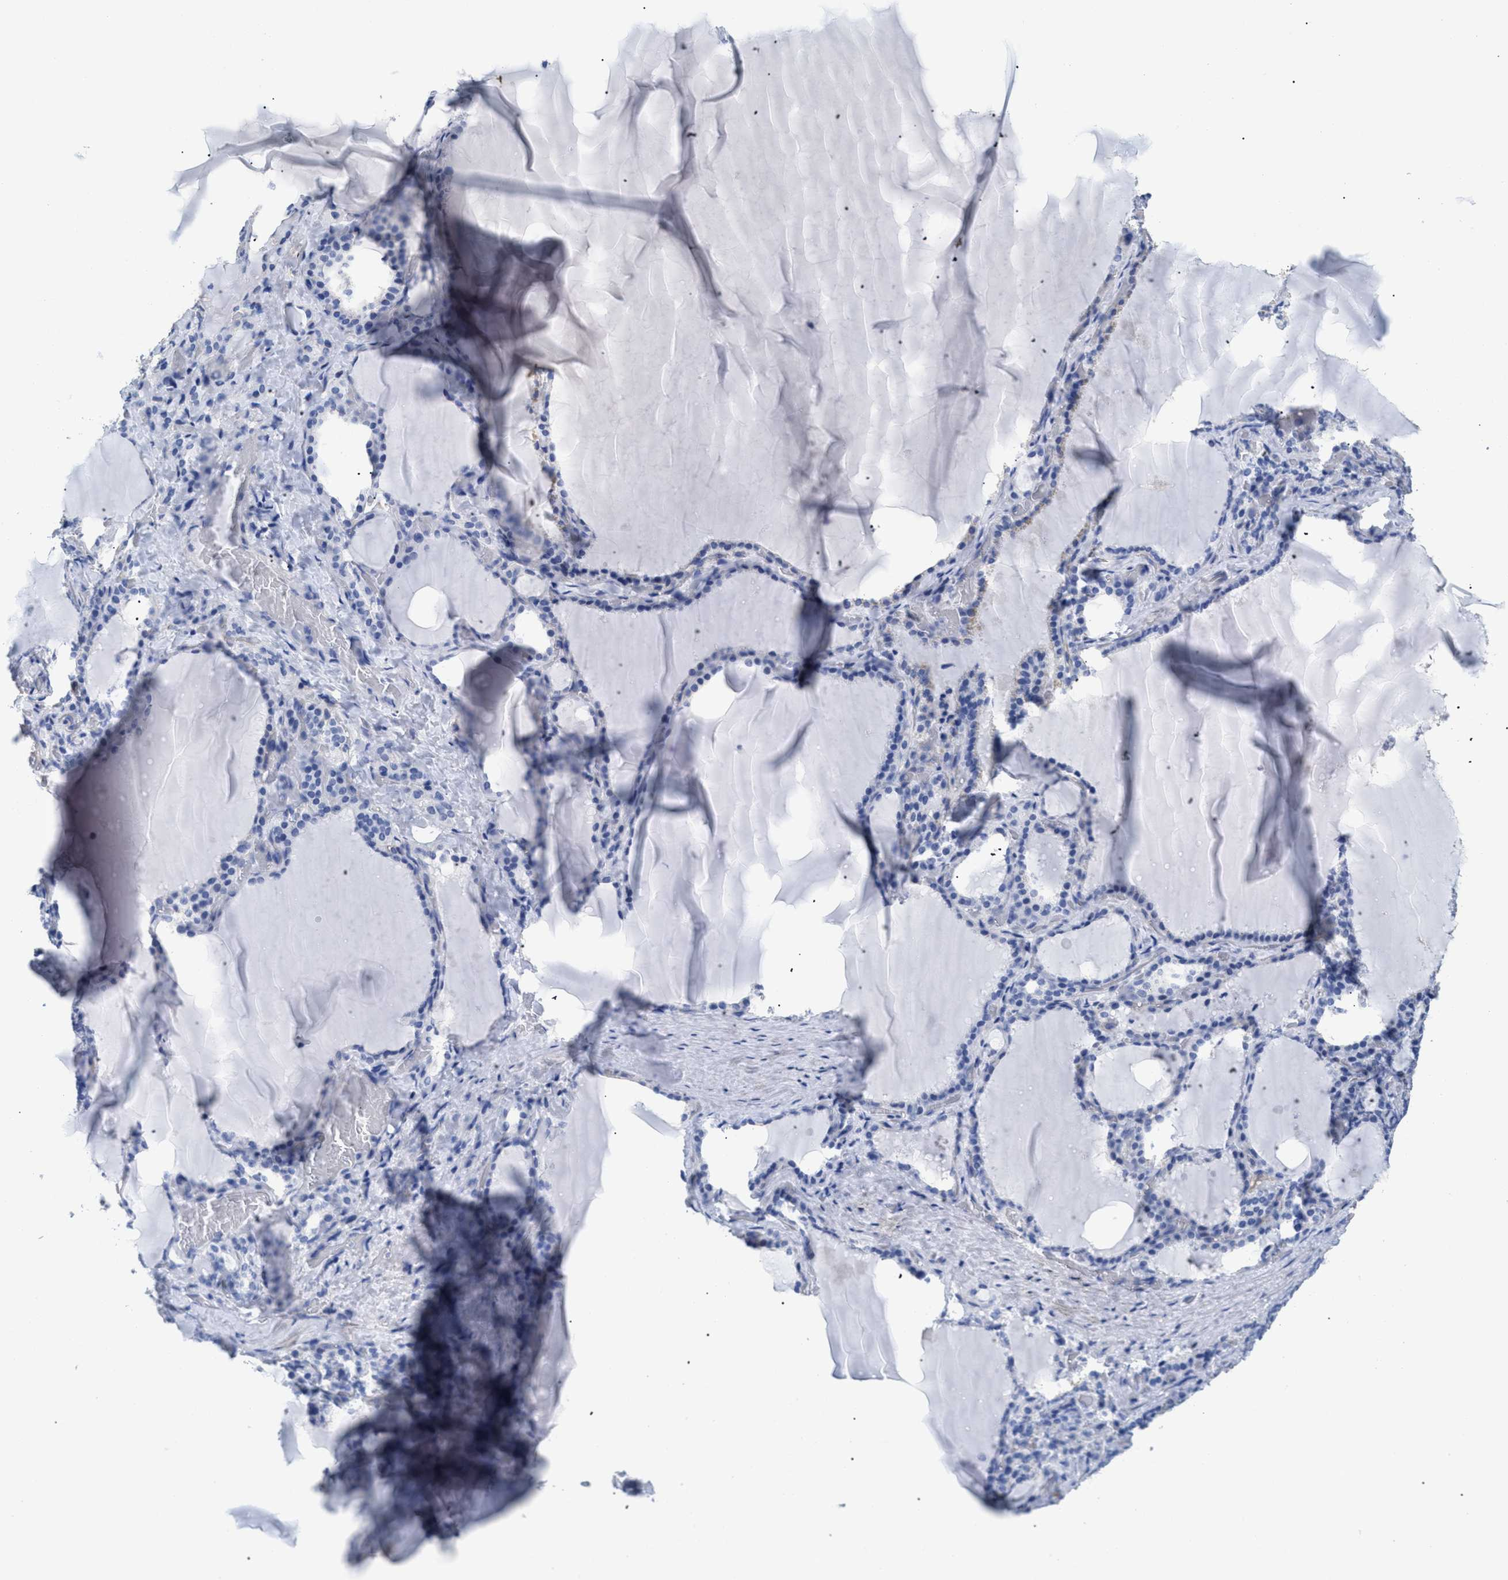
{"staining": {"intensity": "negative", "quantity": "none", "location": "none"}, "tissue": "thyroid gland", "cell_type": "Glandular cells", "image_type": "normal", "snomed": [{"axis": "morphology", "description": "Normal tissue, NOS"}, {"axis": "topography", "description": "Thyroid gland"}], "caption": "Human thyroid gland stained for a protein using immunohistochemistry reveals no expression in glandular cells.", "gene": "DLC1", "patient": {"sex": "female", "age": 28}}